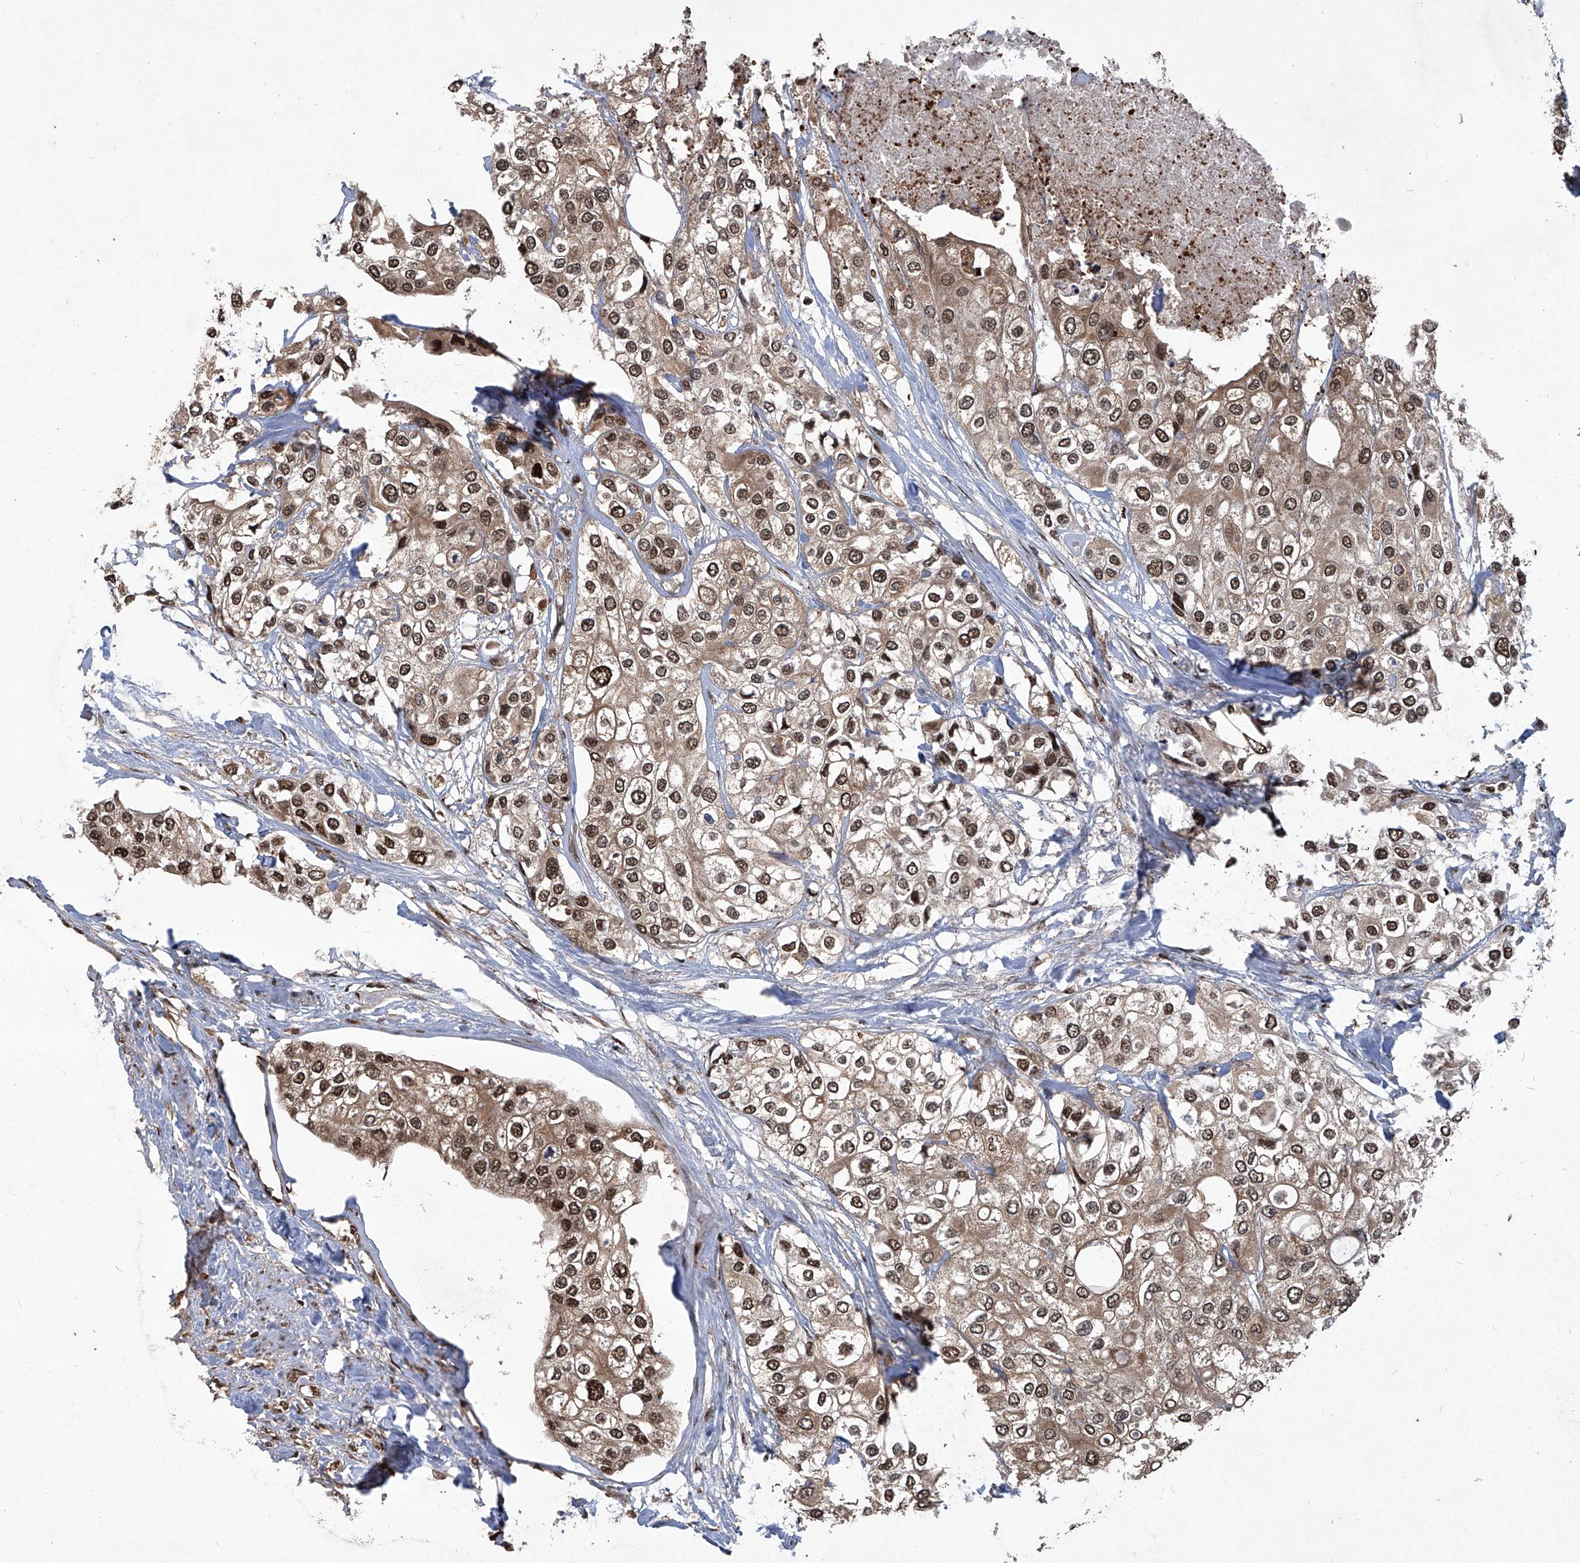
{"staining": {"intensity": "strong", "quantity": "25%-75%", "location": "cytoplasmic/membranous,nuclear"}, "tissue": "urothelial cancer", "cell_type": "Tumor cells", "image_type": "cancer", "snomed": [{"axis": "morphology", "description": "Urothelial carcinoma, High grade"}, {"axis": "topography", "description": "Urinary bladder"}], "caption": "A brown stain highlights strong cytoplasmic/membranous and nuclear staining of a protein in human high-grade urothelial carcinoma tumor cells. The staining is performed using DAB brown chromogen to label protein expression. The nuclei are counter-stained blue using hematoxylin.", "gene": "PSMB1", "patient": {"sex": "male", "age": 64}}